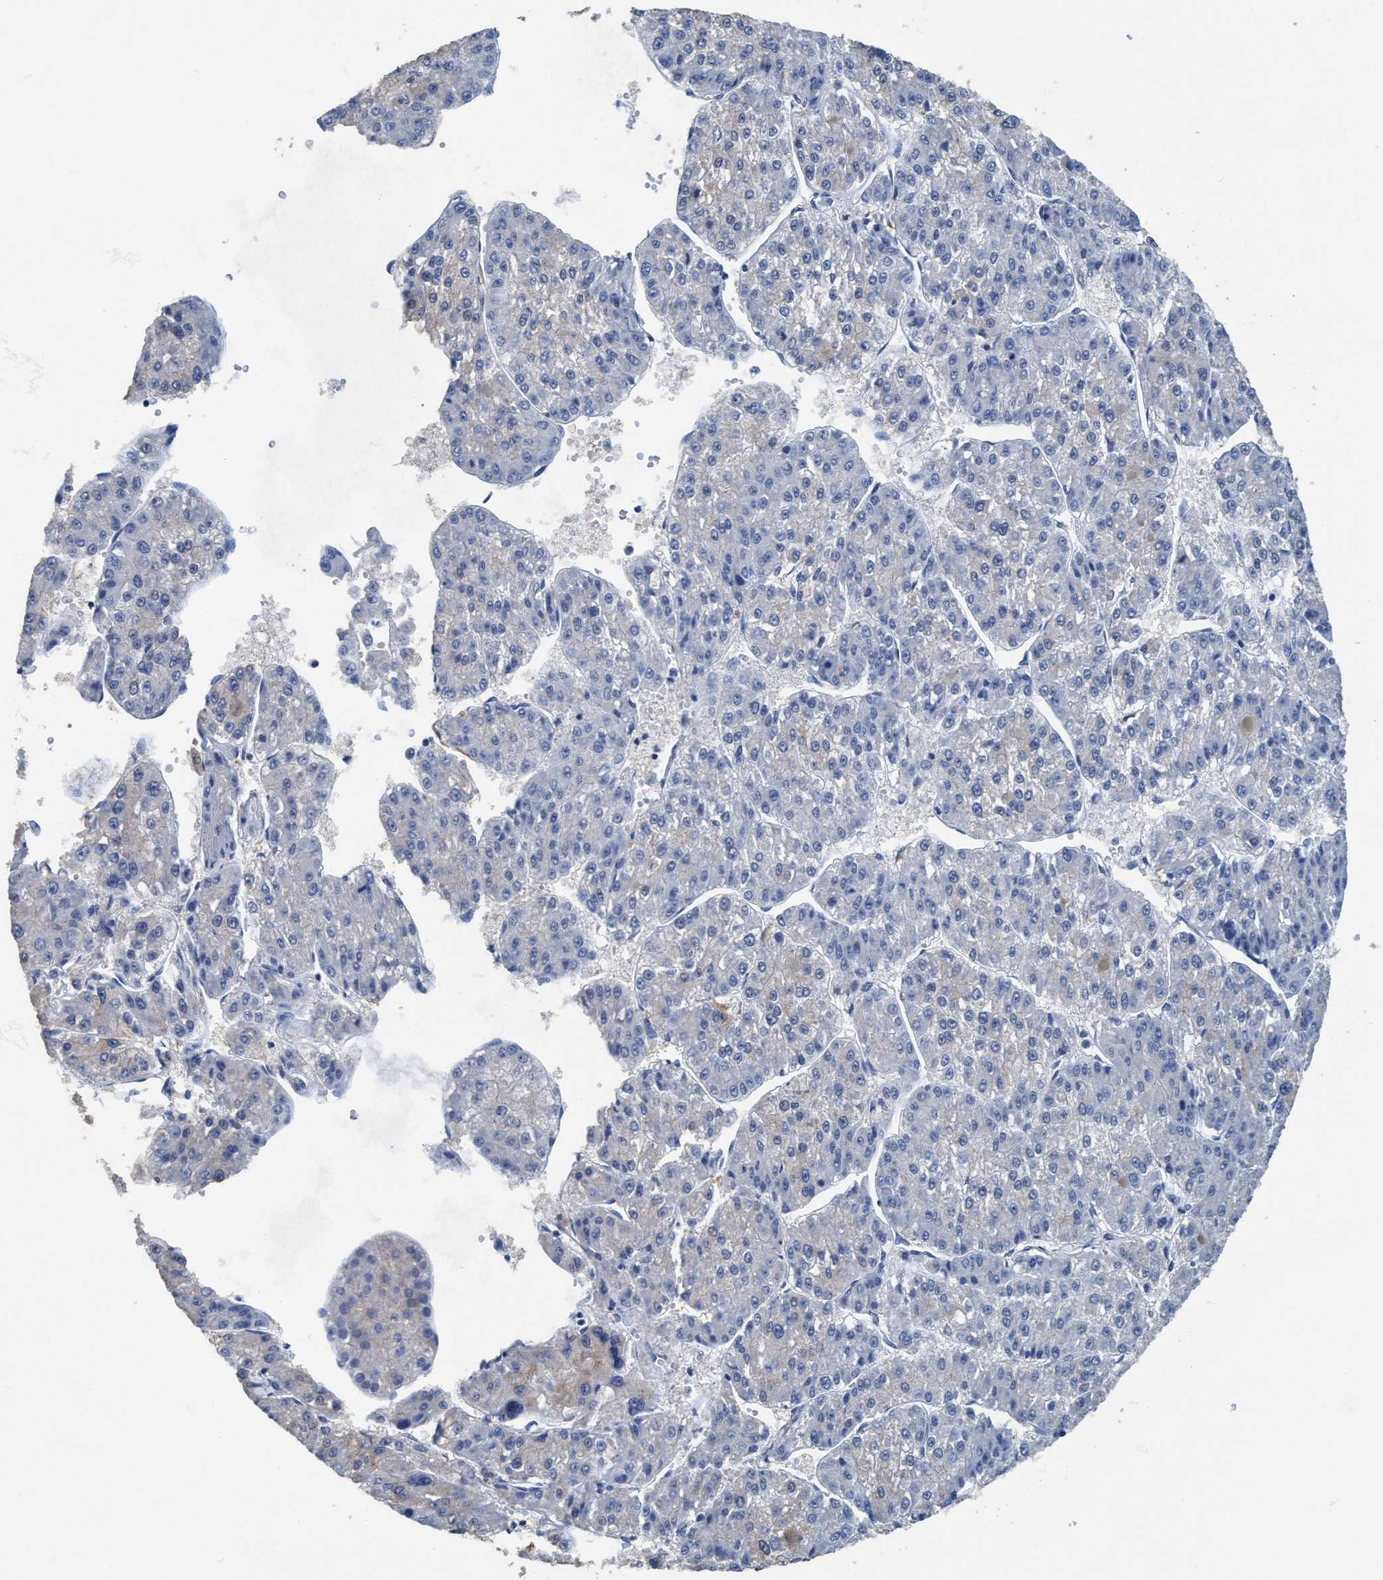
{"staining": {"intensity": "negative", "quantity": "none", "location": "none"}, "tissue": "liver cancer", "cell_type": "Tumor cells", "image_type": "cancer", "snomed": [{"axis": "morphology", "description": "Carcinoma, Hepatocellular, NOS"}, {"axis": "topography", "description": "Liver"}], "caption": "Liver cancer (hepatocellular carcinoma) was stained to show a protein in brown. There is no significant staining in tumor cells.", "gene": "DNAI1", "patient": {"sex": "female", "age": 73}}